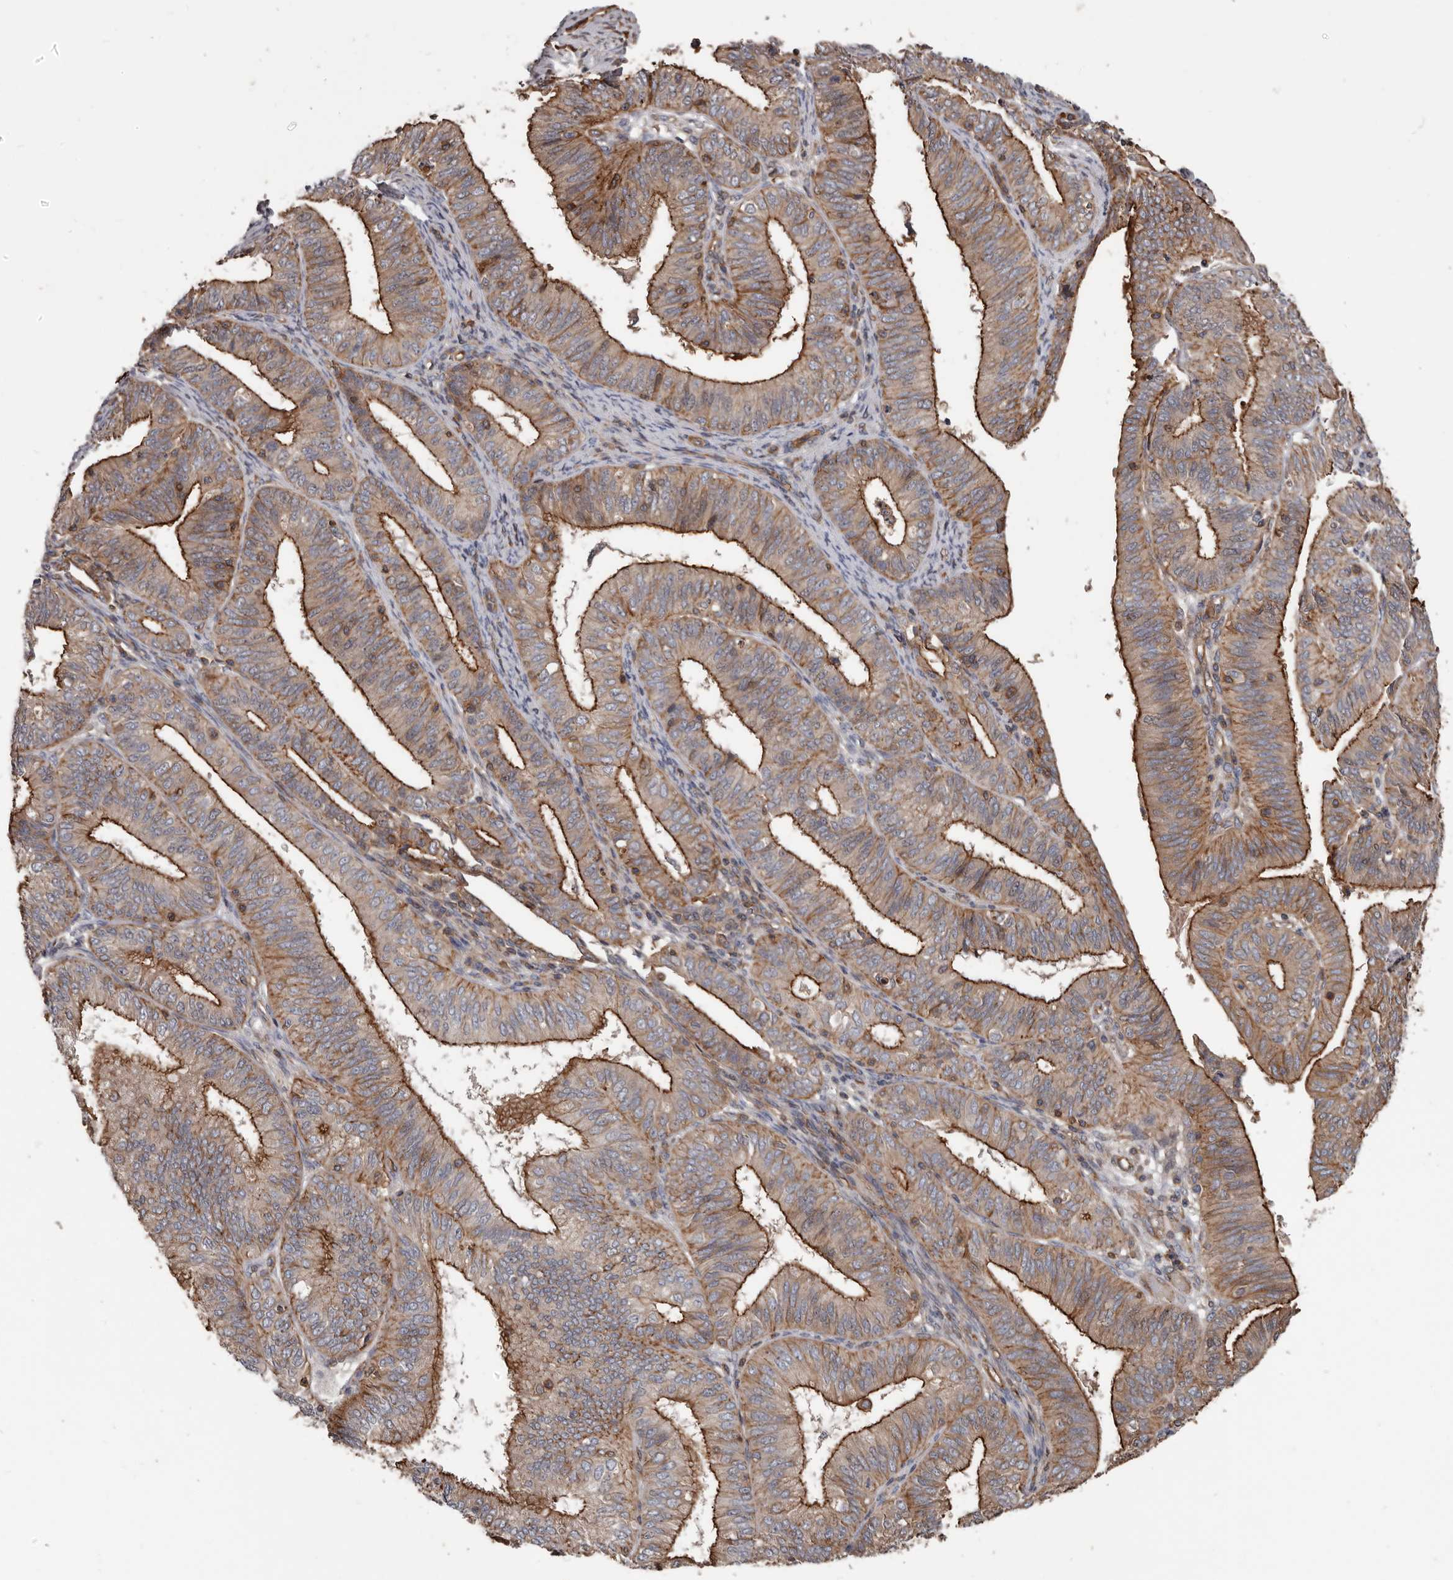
{"staining": {"intensity": "moderate", "quantity": ">75%", "location": "cytoplasmic/membranous"}, "tissue": "endometrial cancer", "cell_type": "Tumor cells", "image_type": "cancer", "snomed": [{"axis": "morphology", "description": "Adenocarcinoma, NOS"}, {"axis": "topography", "description": "Endometrium"}], "caption": "Adenocarcinoma (endometrial) tissue shows moderate cytoplasmic/membranous positivity in approximately >75% of tumor cells, visualized by immunohistochemistry.", "gene": "PNRC2", "patient": {"sex": "female", "age": 51}}